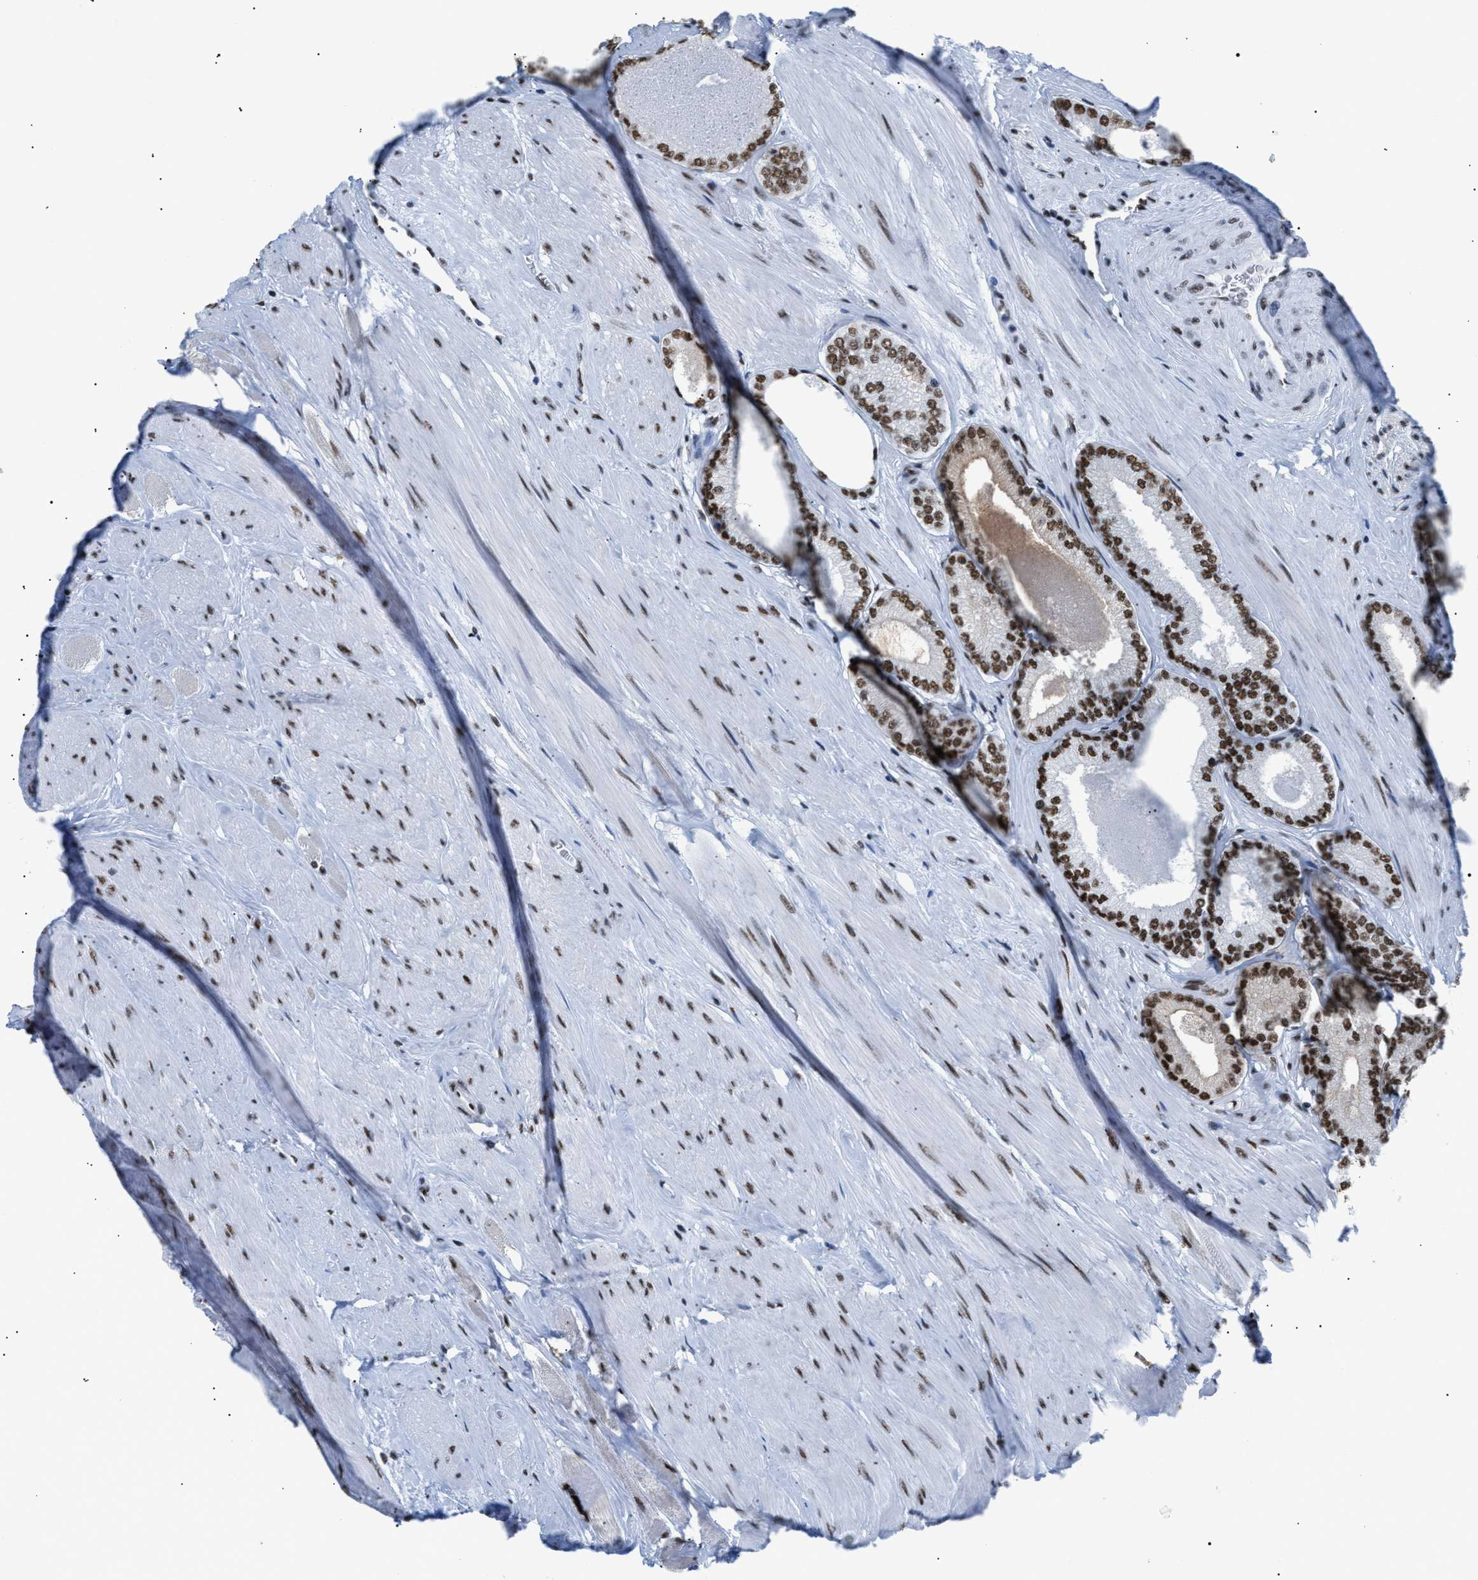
{"staining": {"intensity": "moderate", "quantity": ">75%", "location": "nuclear"}, "tissue": "prostate cancer", "cell_type": "Tumor cells", "image_type": "cancer", "snomed": [{"axis": "morphology", "description": "Adenocarcinoma, High grade"}, {"axis": "topography", "description": "Prostate"}], "caption": "Protein expression analysis of prostate cancer shows moderate nuclear positivity in about >75% of tumor cells.", "gene": "CCAR2", "patient": {"sex": "male", "age": 61}}